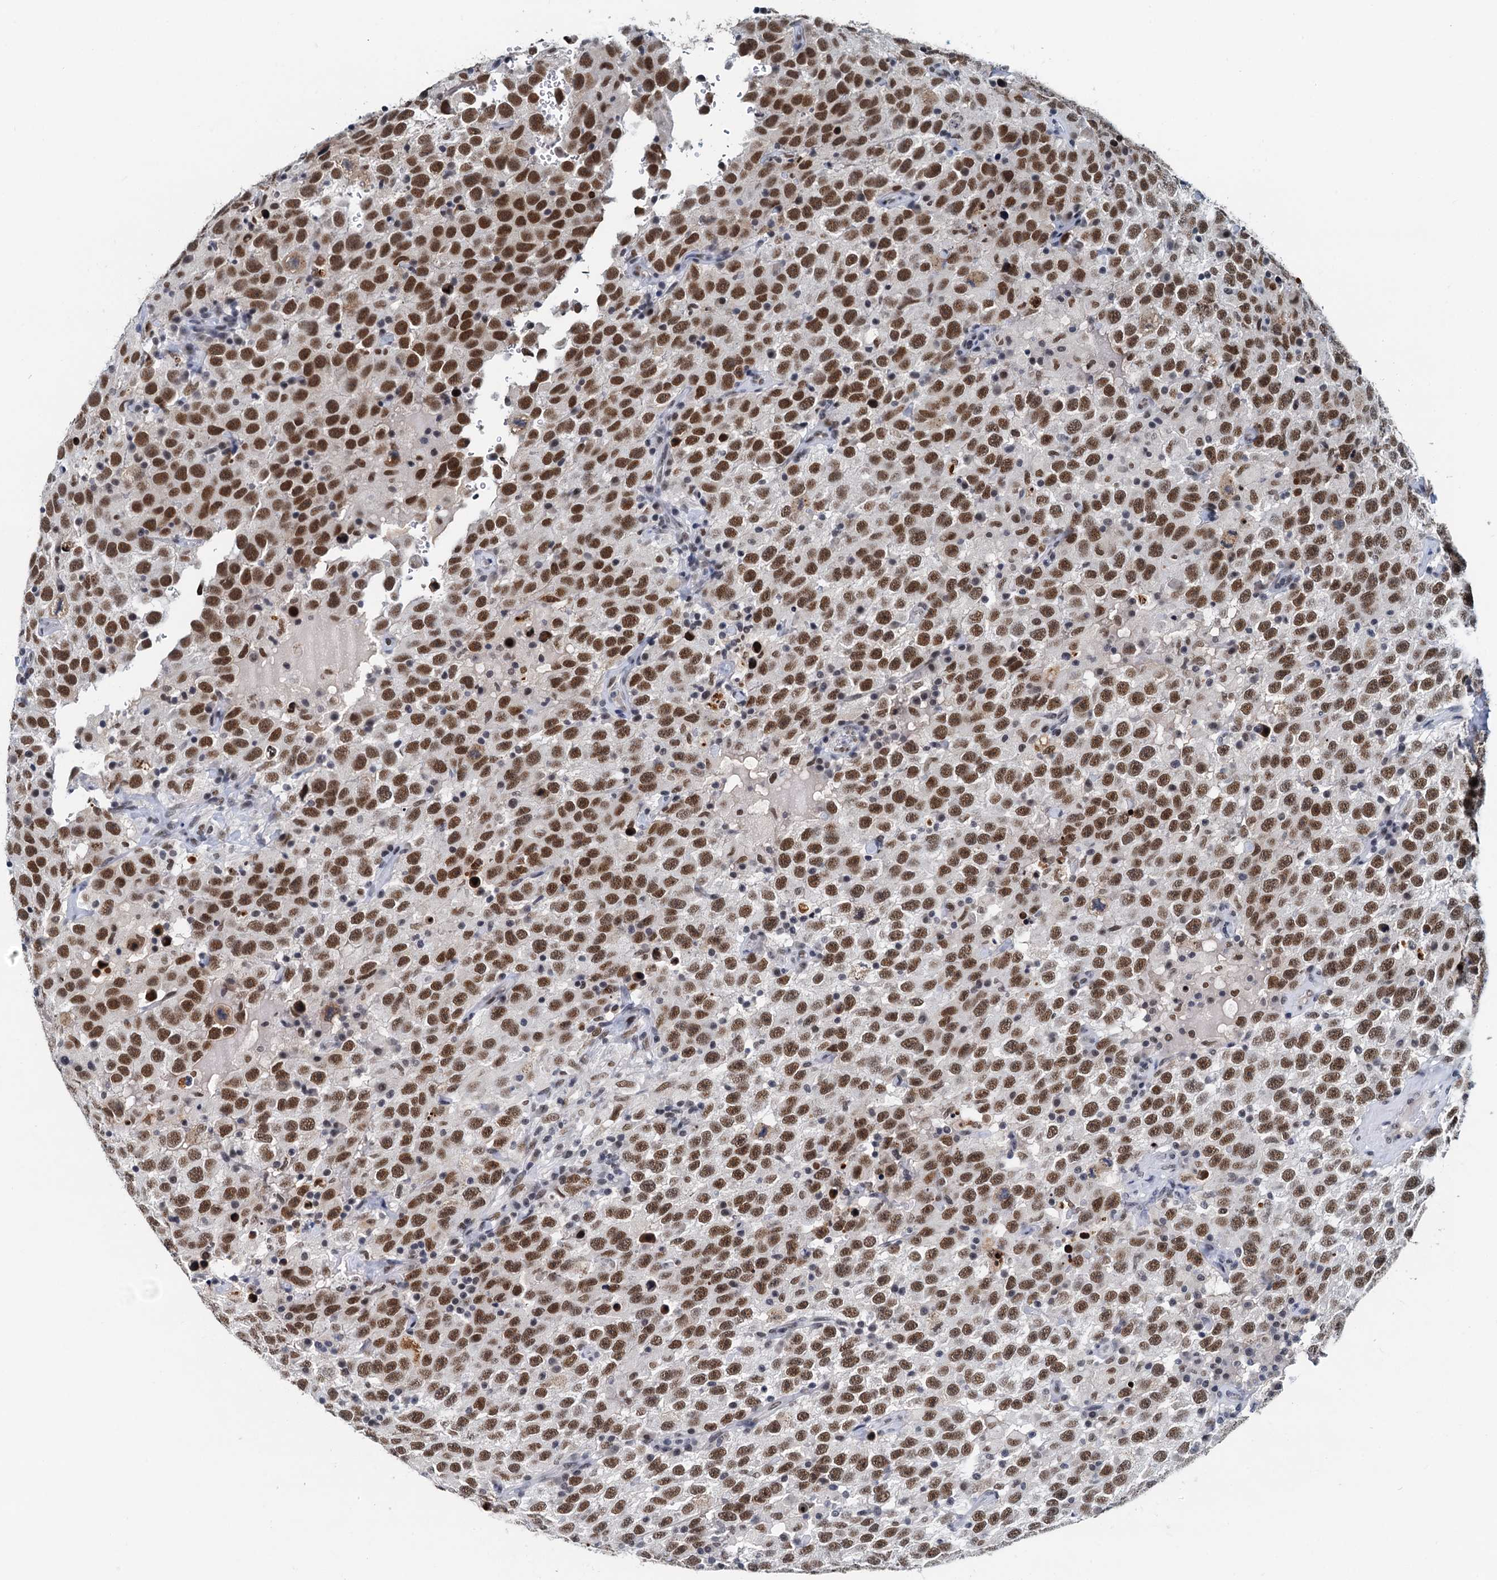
{"staining": {"intensity": "strong", "quantity": ">75%", "location": "nuclear"}, "tissue": "testis cancer", "cell_type": "Tumor cells", "image_type": "cancer", "snomed": [{"axis": "morphology", "description": "Seminoma, NOS"}, {"axis": "topography", "description": "Testis"}], "caption": "Testis seminoma tissue shows strong nuclear staining in approximately >75% of tumor cells Nuclei are stained in blue.", "gene": "SNRPD1", "patient": {"sex": "male", "age": 41}}